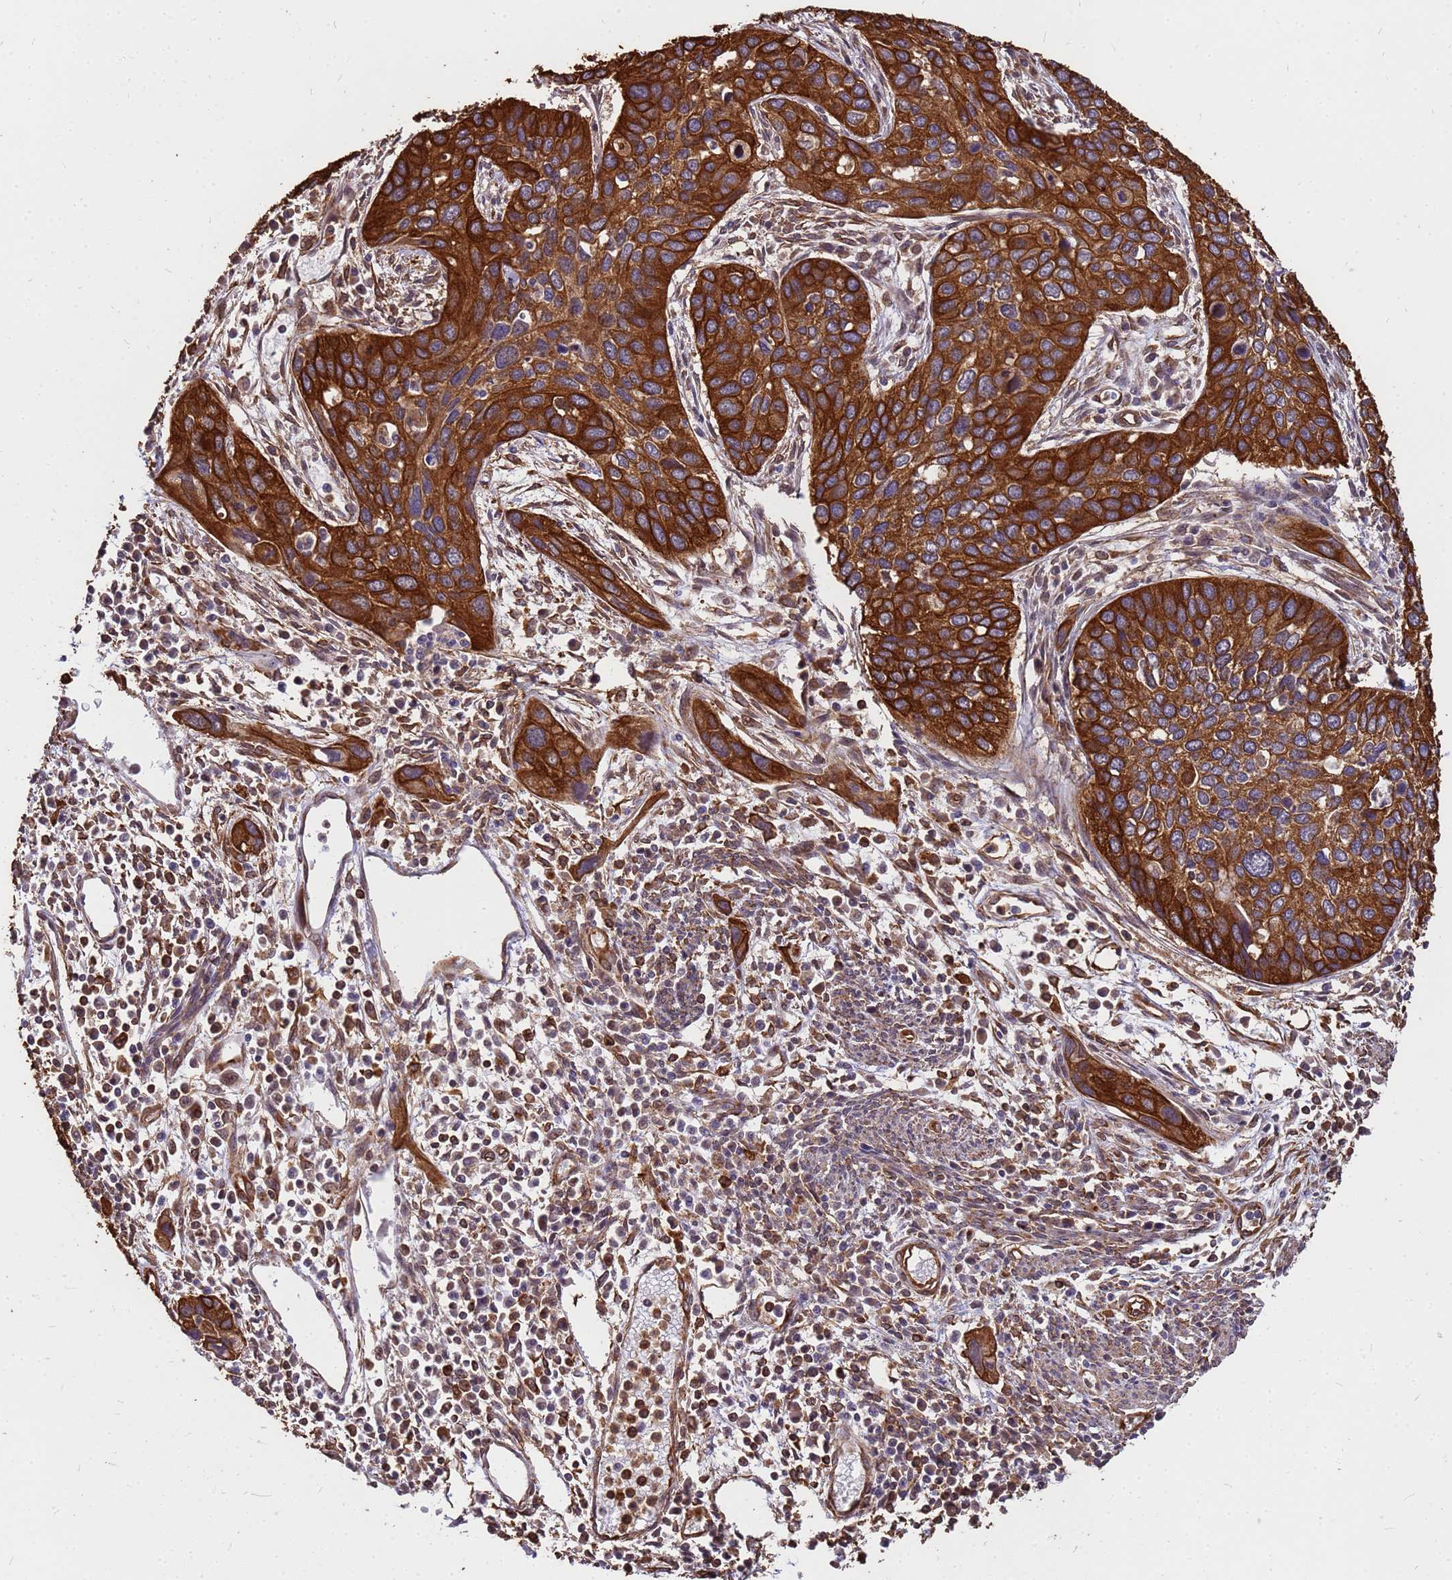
{"staining": {"intensity": "strong", "quantity": ">75%", "location": "cytoplasmic/membranous"}, "tissue": "cervical cancer", "cell_type": "Tumor cells", "image_type": "cancer", "snomed": [{"axis": "morphology", "description": "Squamous cell carcinoma, NOS"}, {"axis": "topography", "description": "Cervix"}], "caption": "IHC image of neoplastic tissue: squamous cell carcinoma (cervical) stained using immunohistochemistry demonstrates high levels of strong protein expression localized specifically in the cytoplasmic/membranous of tumor cells, appearing as a cytoplasmic/membranous brown color.", "gene": "ZNF618", "patient": {"sex": "female", "age": 55}}